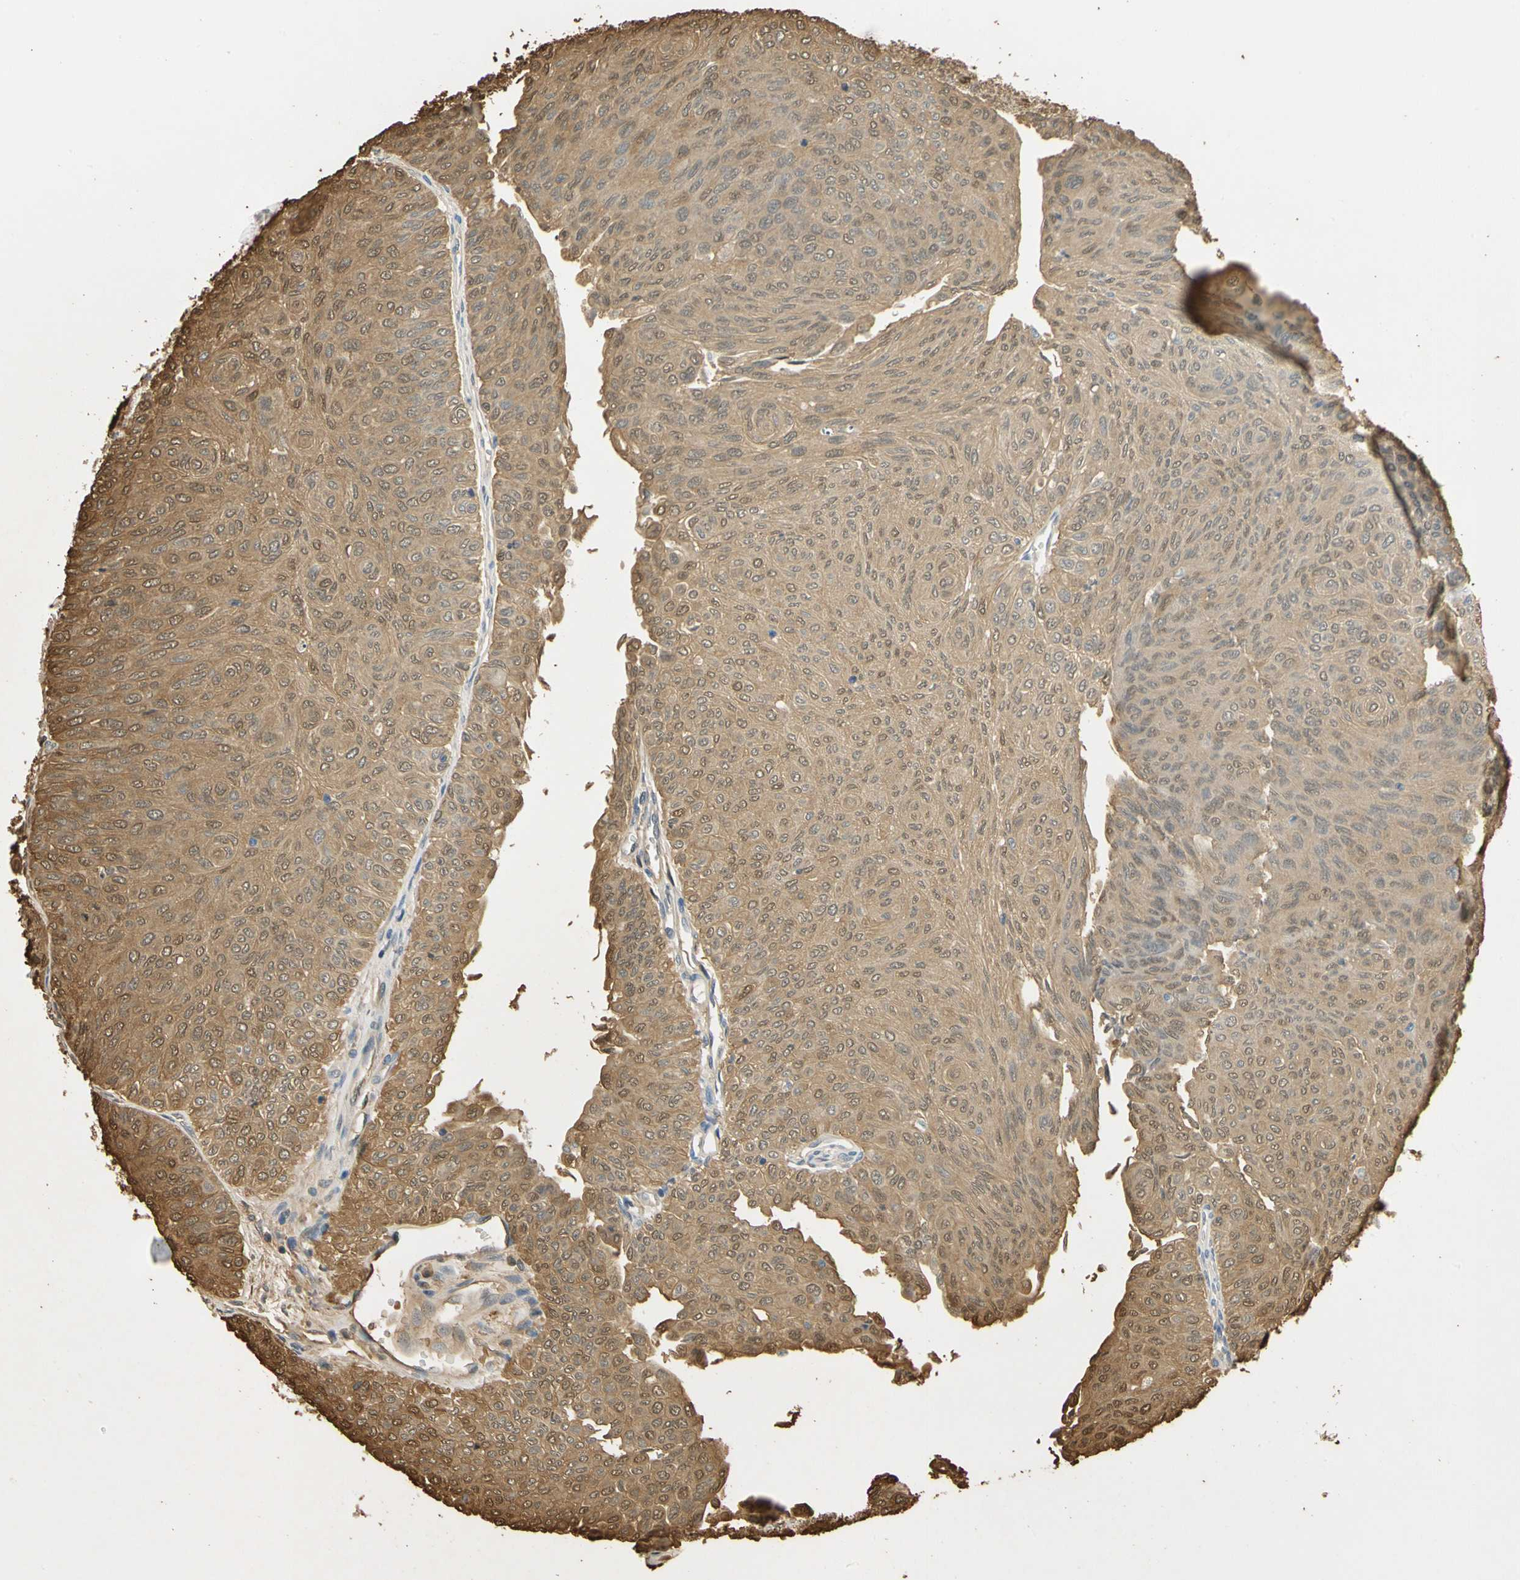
{"staining": {"intensity": "moderate", "quantity": ">75%", "location": "cytoplasmic/membranous,nuclear"}, "tissue": "urothelial cancer", "cell_type": "Tumor cells", "image_type": "cancer", "snomed": [{"axis": "morphology", "description": "Urothelial carcinoma, Low grade"}, {"axis": "topography", "description": "Urinary bladder"}], "caption": "An immunohistochemistry photomicrograph of neoplastic tissue is shown. Protein staining in brown highlights moderate cytoplasmic/membranous and nuclear positivity in urothelial carcinoma (low-grade) within tumor cells.", "gene": "S100A6", "patient": {"sex": "male", "age": 78}}